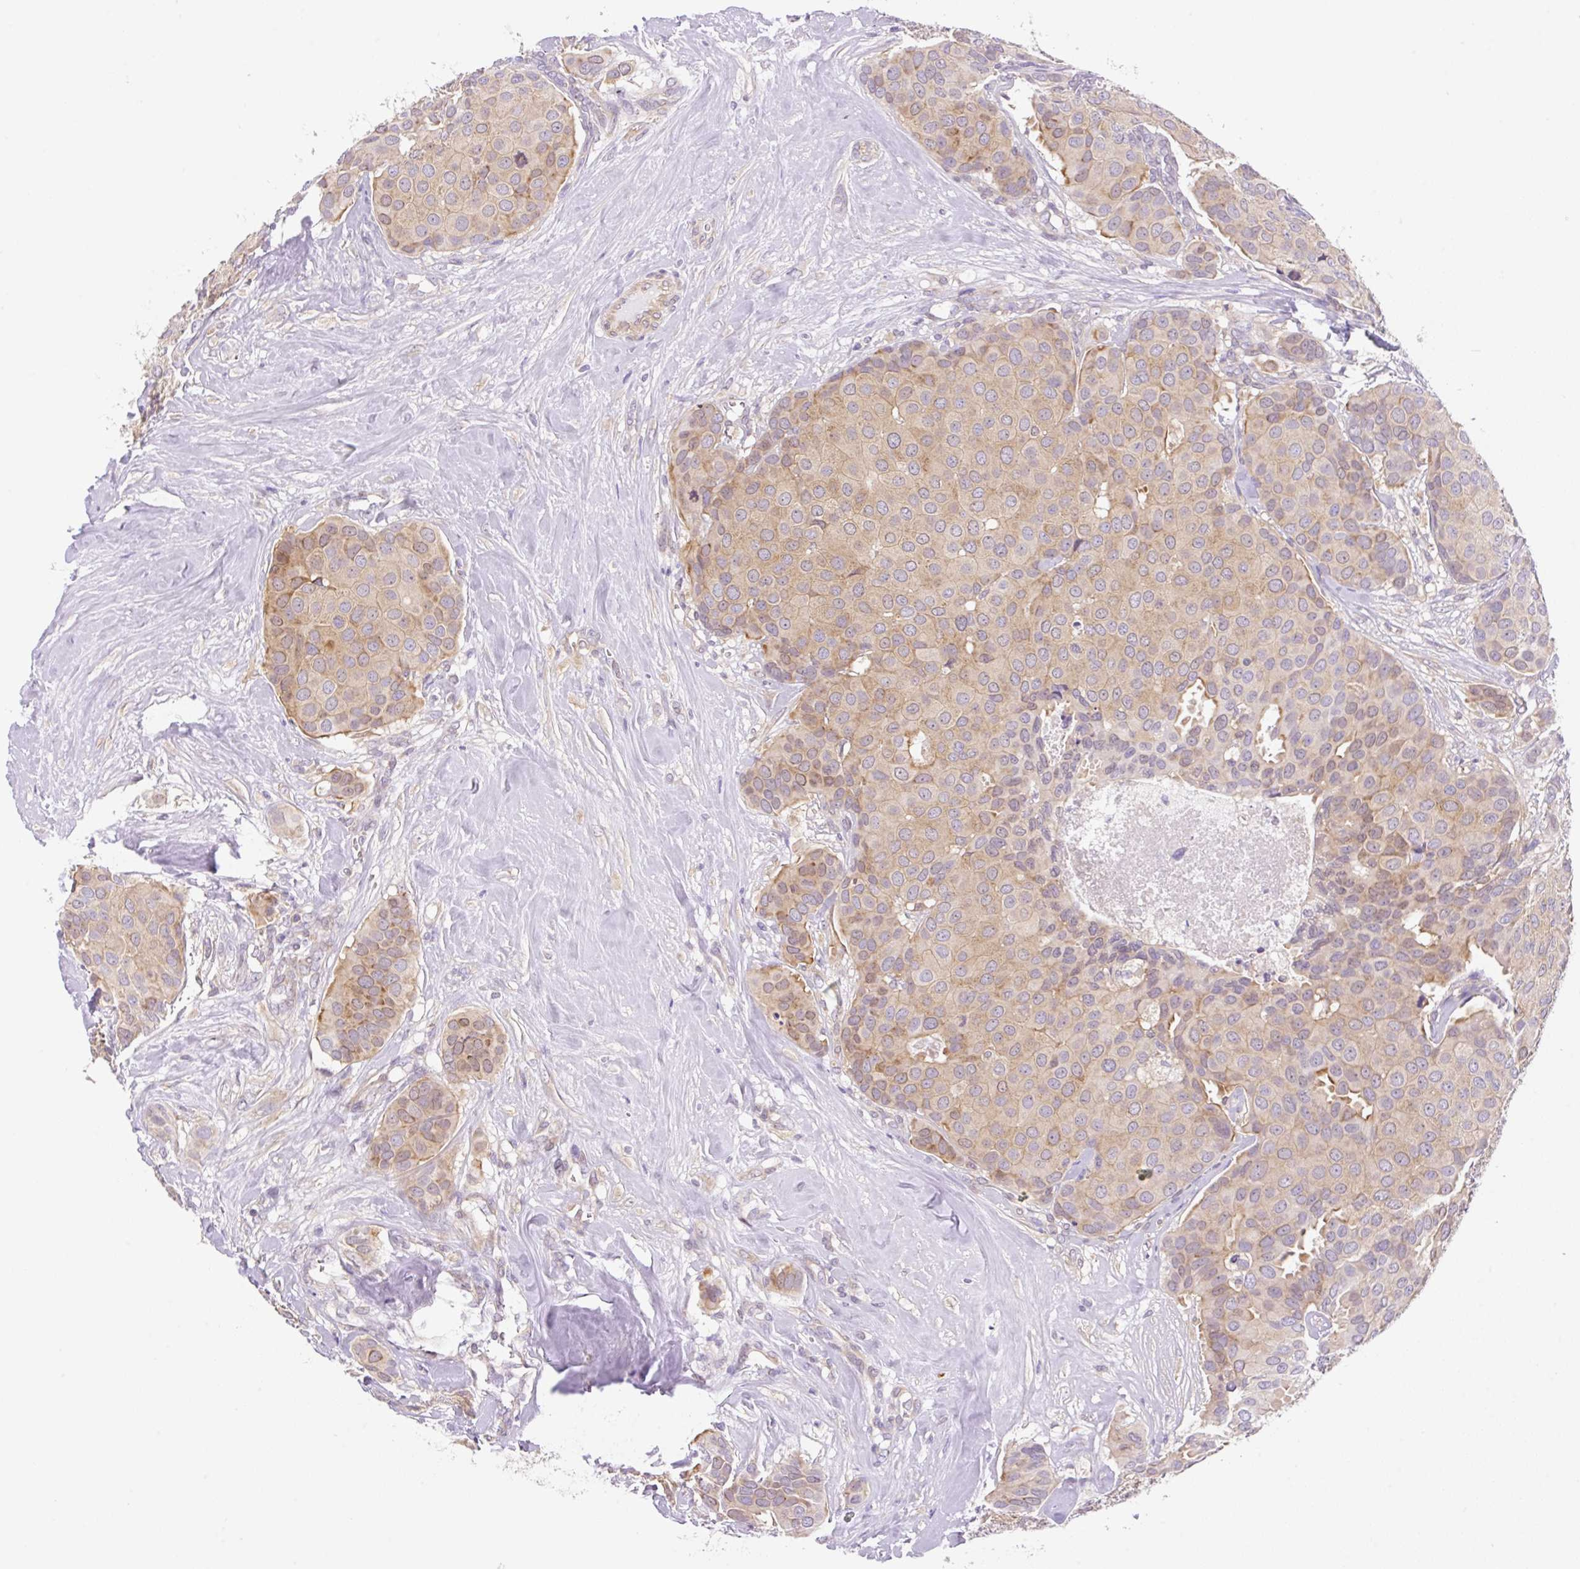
{"staining": {"intensity": "weak", "quantity": ">75%", "location": "cytoplasmic/membranous"}, "tissue": "breast cancer", "cell_type": "Tumor cells", "image_type": "cancer", "snomed": [{"axis": "morphology", "description": "Duct carcinoma"}, {"axis": "topography", "description": "Breast"}], "caption": "The immunohistochemical stain labels weak cytoplasmic/membranous expression in tumor cells of breast cancer tissue.", "gene": "CAMK2B", "patient": {"sex": "female", "age": 70}}